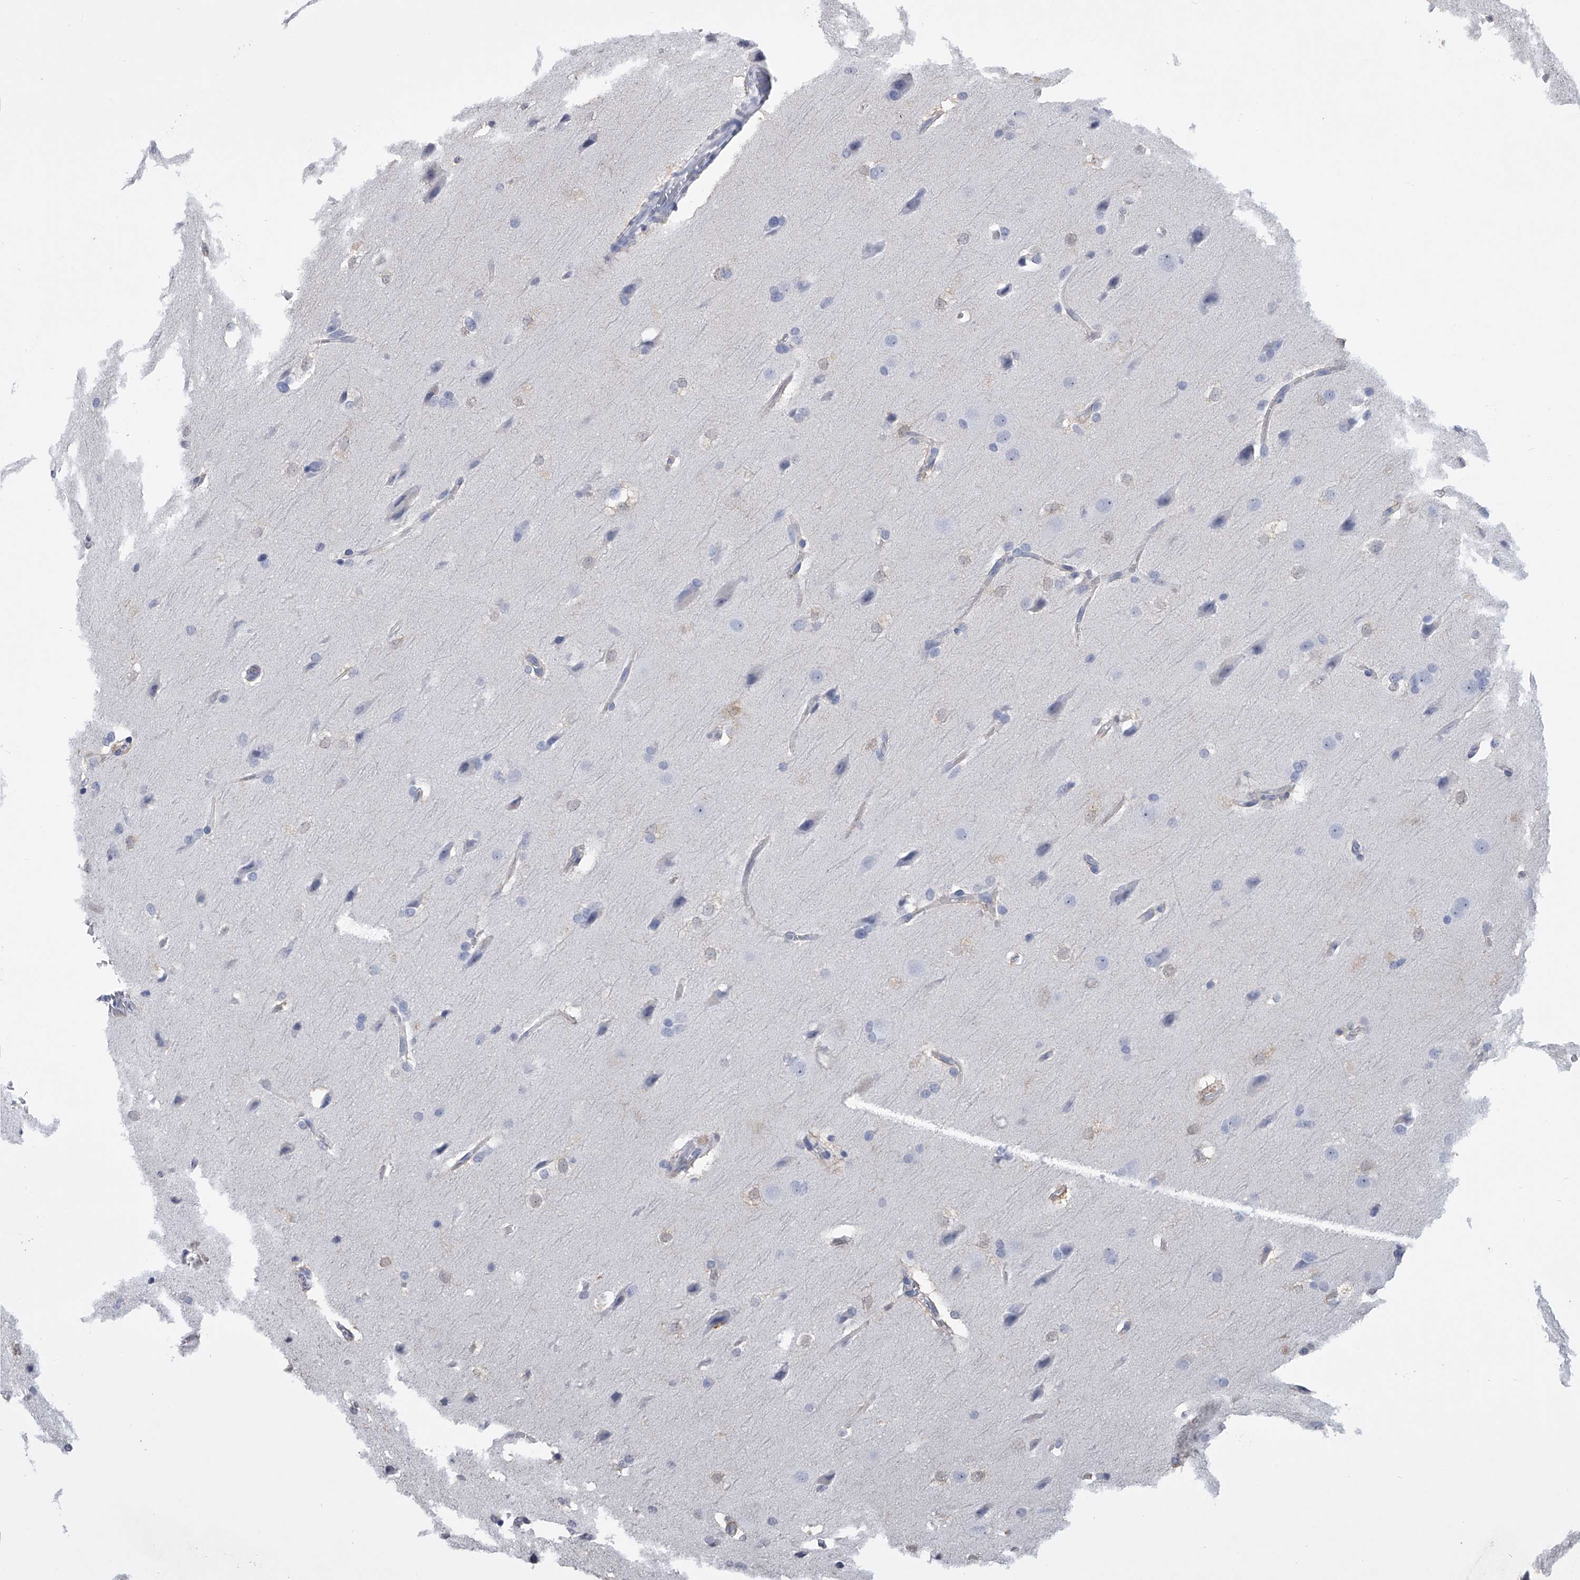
{"staining": {"intensity": "negative", "quantity": "none", "location": "none"}, "tissue": "glioma", "cell_type": "Tumor cells", "image_type": "cancer", "snomed": [{"axis": "morphology", "description": "Glioma, malignant, Low grade"}, {"axis": "topography", "description": "Brain"}], "caption": "High magnification brightfield microscopy of low-grade glioma (malignant) stained with DAB (brown) and counterstained with hematoxylin (blue): tumor cells show no significant positivity.", "gene": "TASP1", "patient": {"sex": "female", "age": 37}}